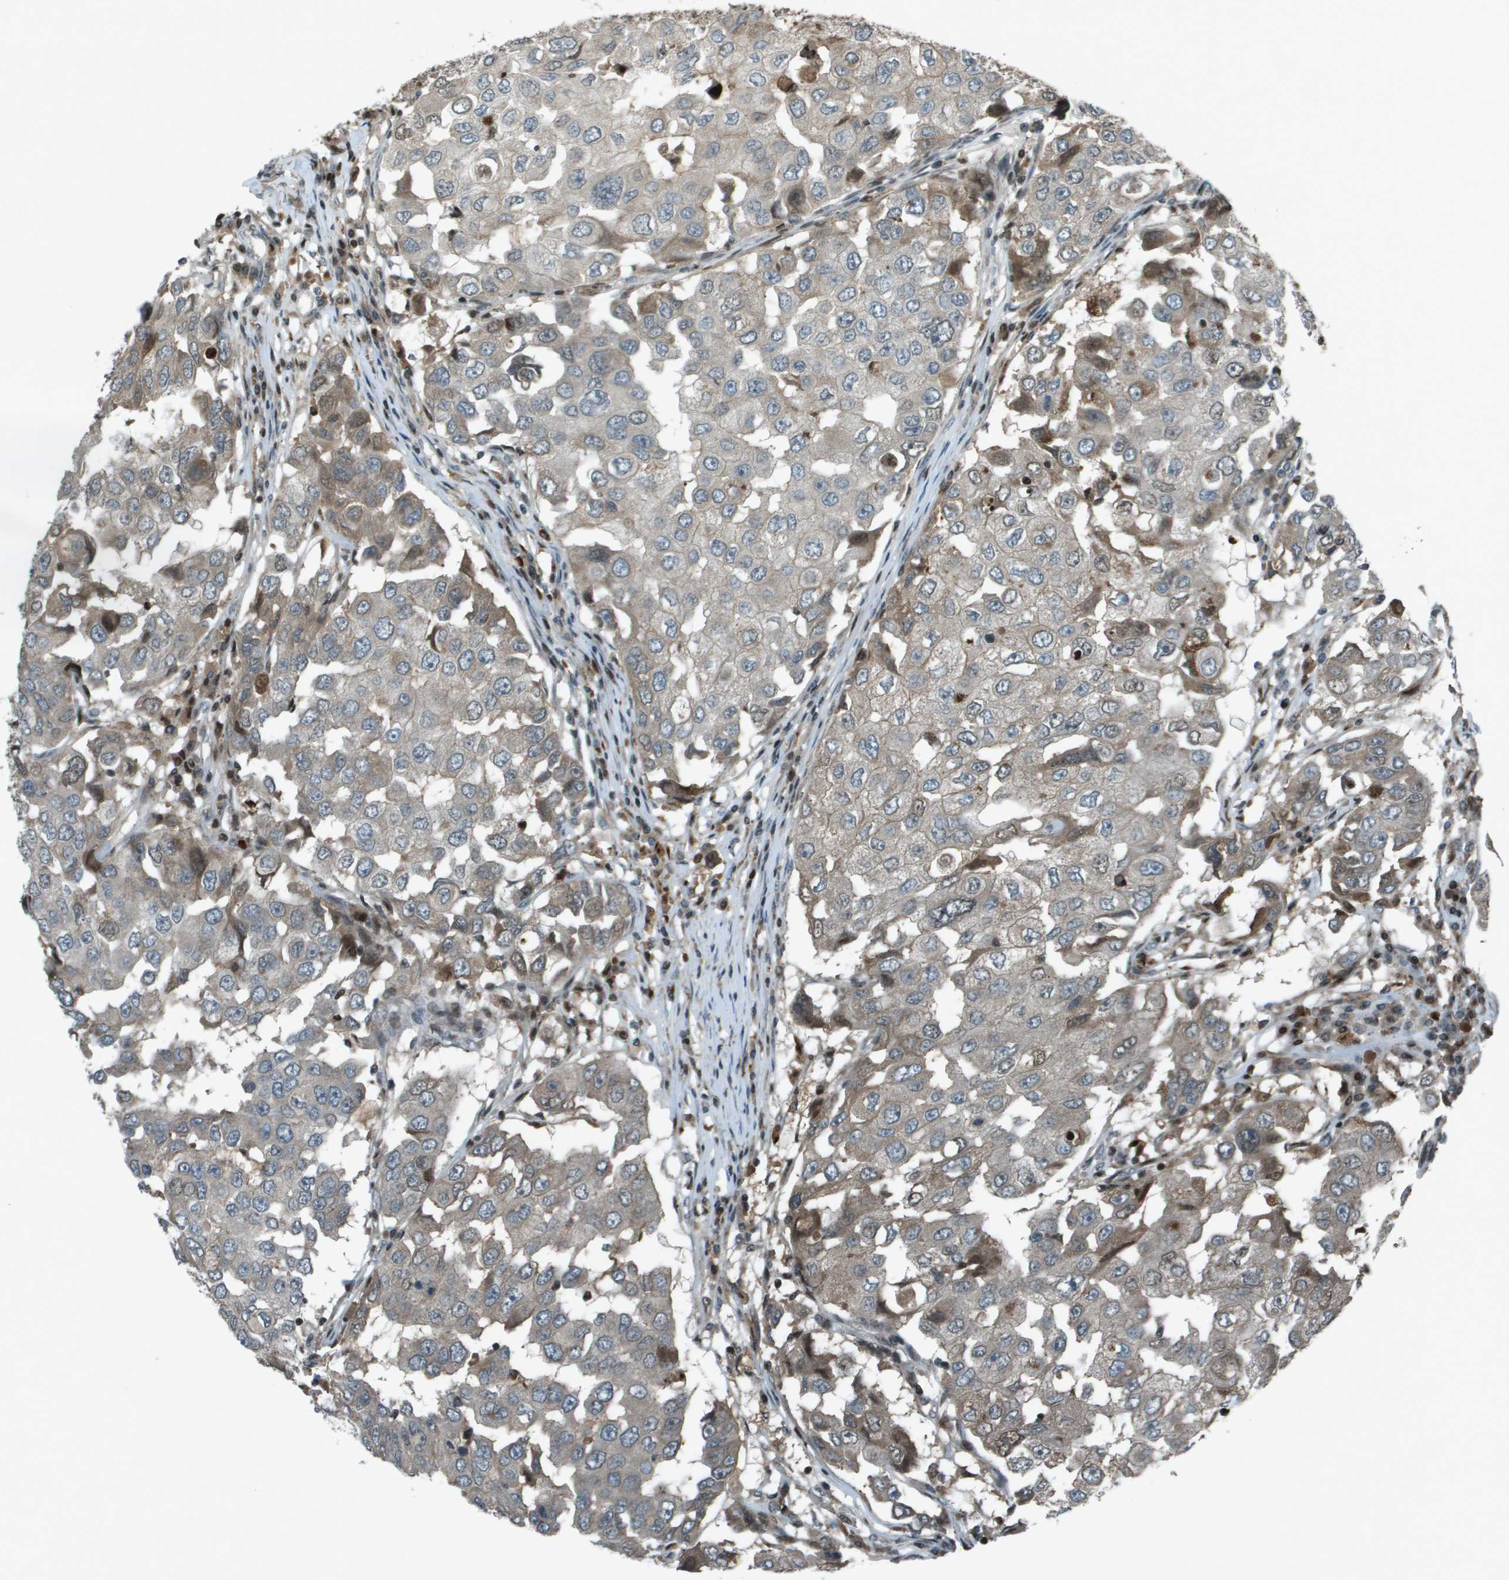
{"staining": {"intensity": "weak", "quantity": "<25%", "location": "cytoplasmic/membranous"}, "tissue": "breast cancer", "cell_type": "Tumor cells", "image_type": "cancer", "snomed": [{"axis": "morphology", "description": "Duct carcinoma"}, {"axis": "topography", "description": "Breast"}], "caption": "DAB (3,3'-diaminobenzidine) immunohistochemical staining of human invasive ductal carcinoma (breast) exhibits no significant staining in tumor cells.", "gene": "CXCL12", "patient": {"sex": "female", "age": 27}}